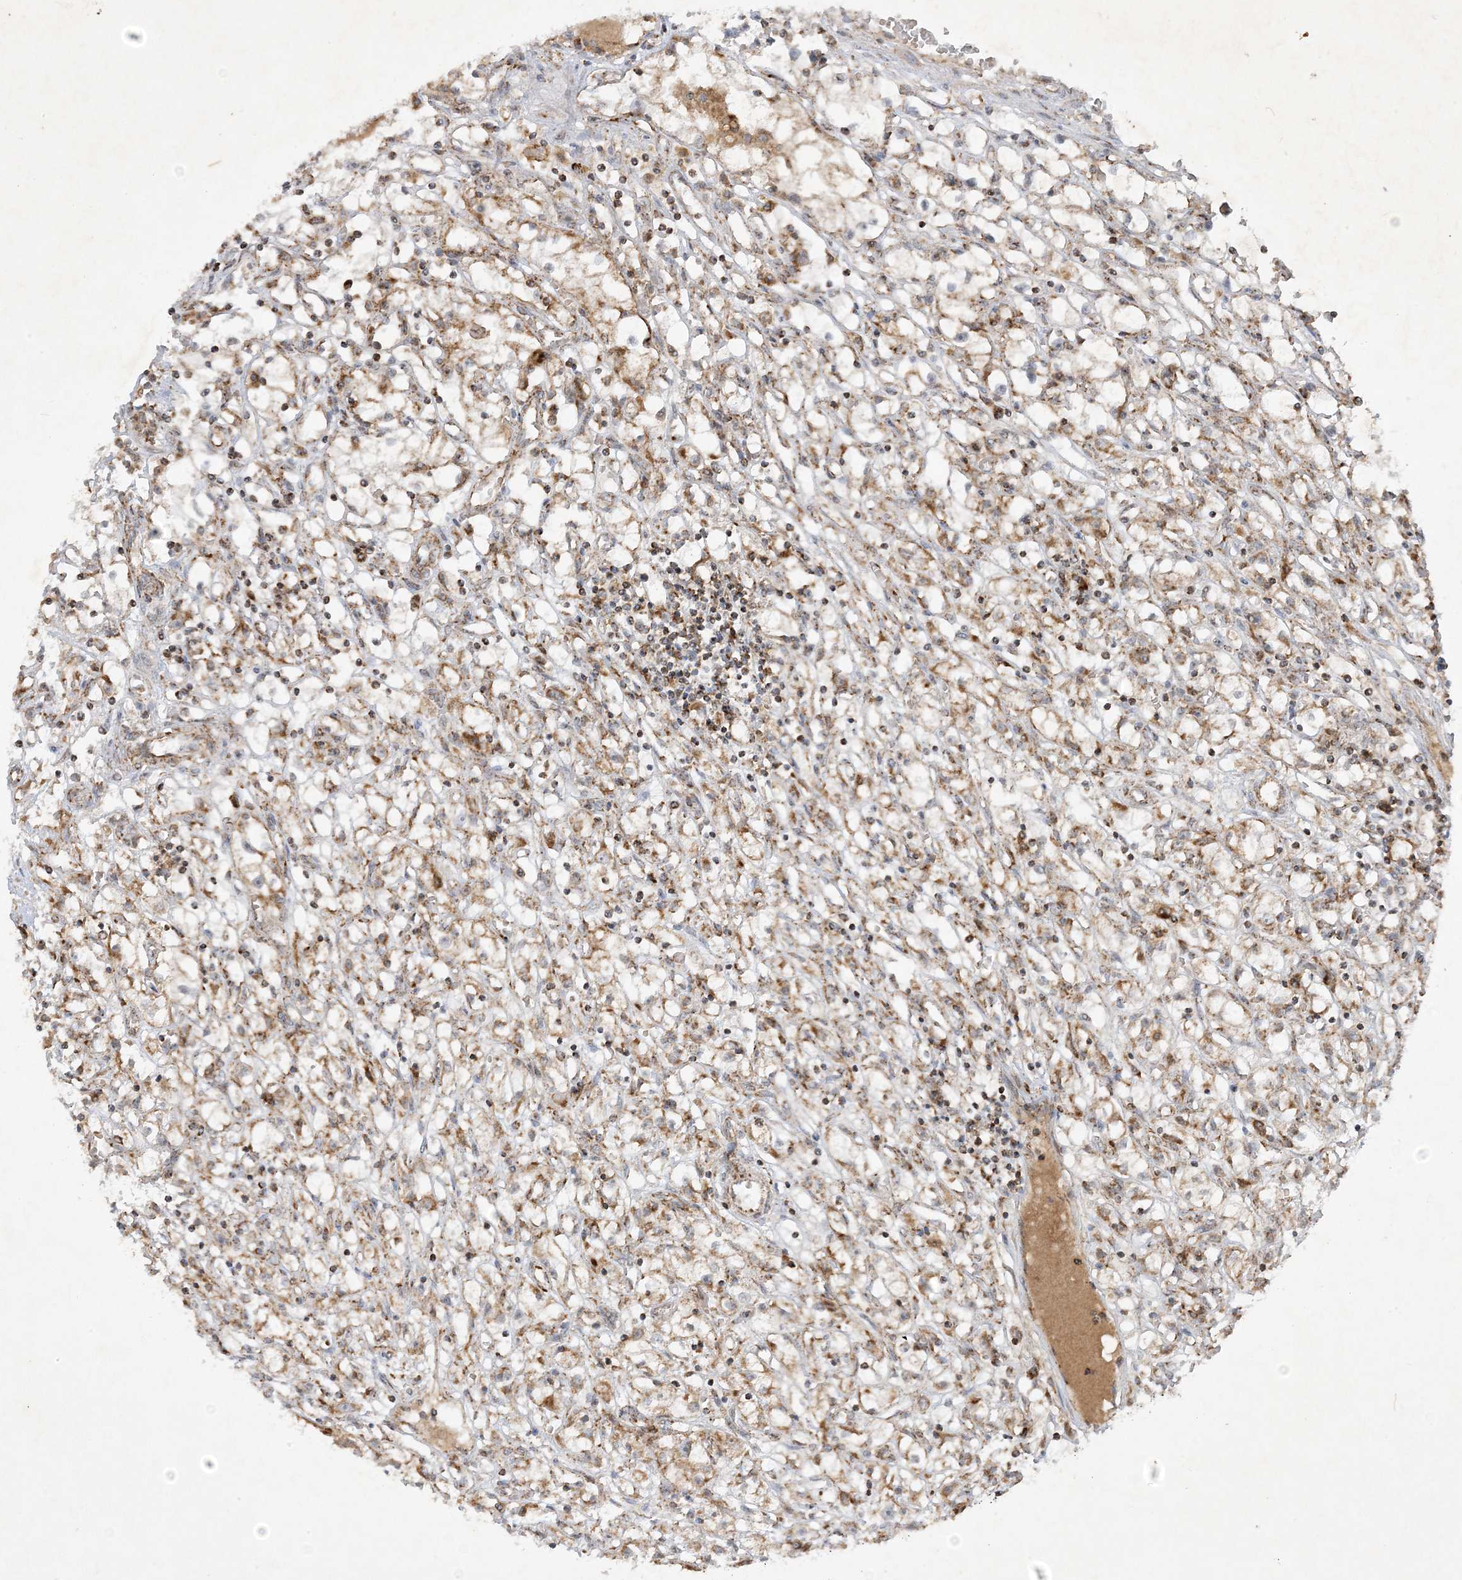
{"staining": {"intensity": "moderate", "quantity": ">75%", "location": "cytoplasmic/membranous"}, "tissue": "renal cancer", "cell_type": "Tumor cells", "image_type": "cancer", "snomed": [{"axis": "morphology", "description": "Adenocarcinoma, NOS"}, {"axis": "topography", "description": "Kidney"}], "caption": "Immunohistochemistry micrograph of human renal adenocarcinoma stained for a protein (brown), which shows medium levels of moderate cytoplasmic/membranous positivity in about >75% of tumor cells.", "gene": "NDUFAF3", "patient": {"sex": "male", "age": 56}}